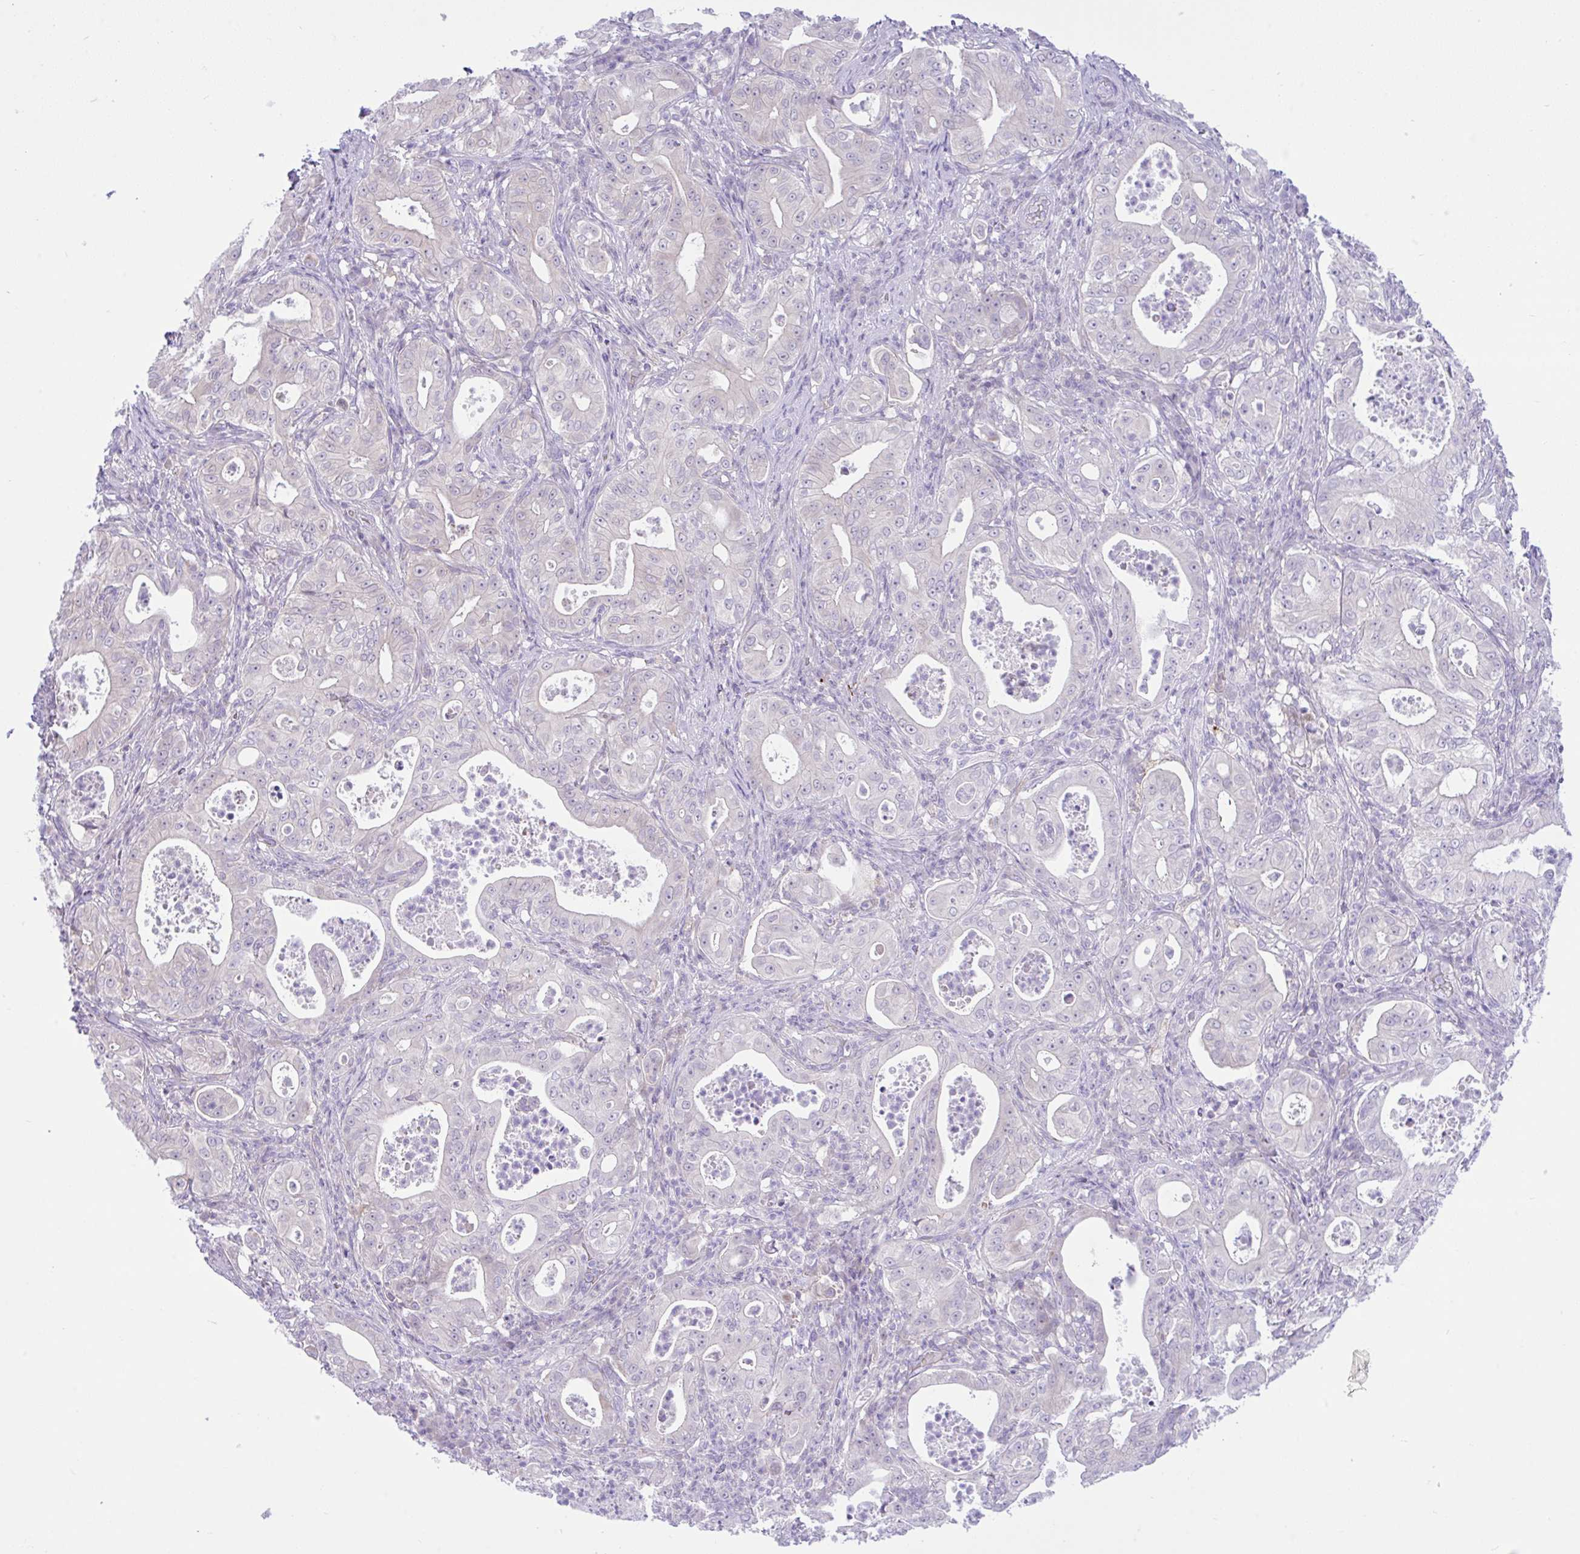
{"staining": {"intensity": "negative", "quantity": "none", "location": "none"}, "tissue": "pancreatic cancer", "cell_type": "Tumor cells", "image_type": "cancer", "snomed": [{"axis": "morphology", "description": "Adenocarcinoma, NOS"}, {"axis": "topography", "description": "Pancreas"}], "caption": "Image shows no protein expression in tumor cells of pancreatic cancer (adenocarcinoma) tissue.", "gene": "ZNF101", "patient": {"sex": "male", "age": 71}}